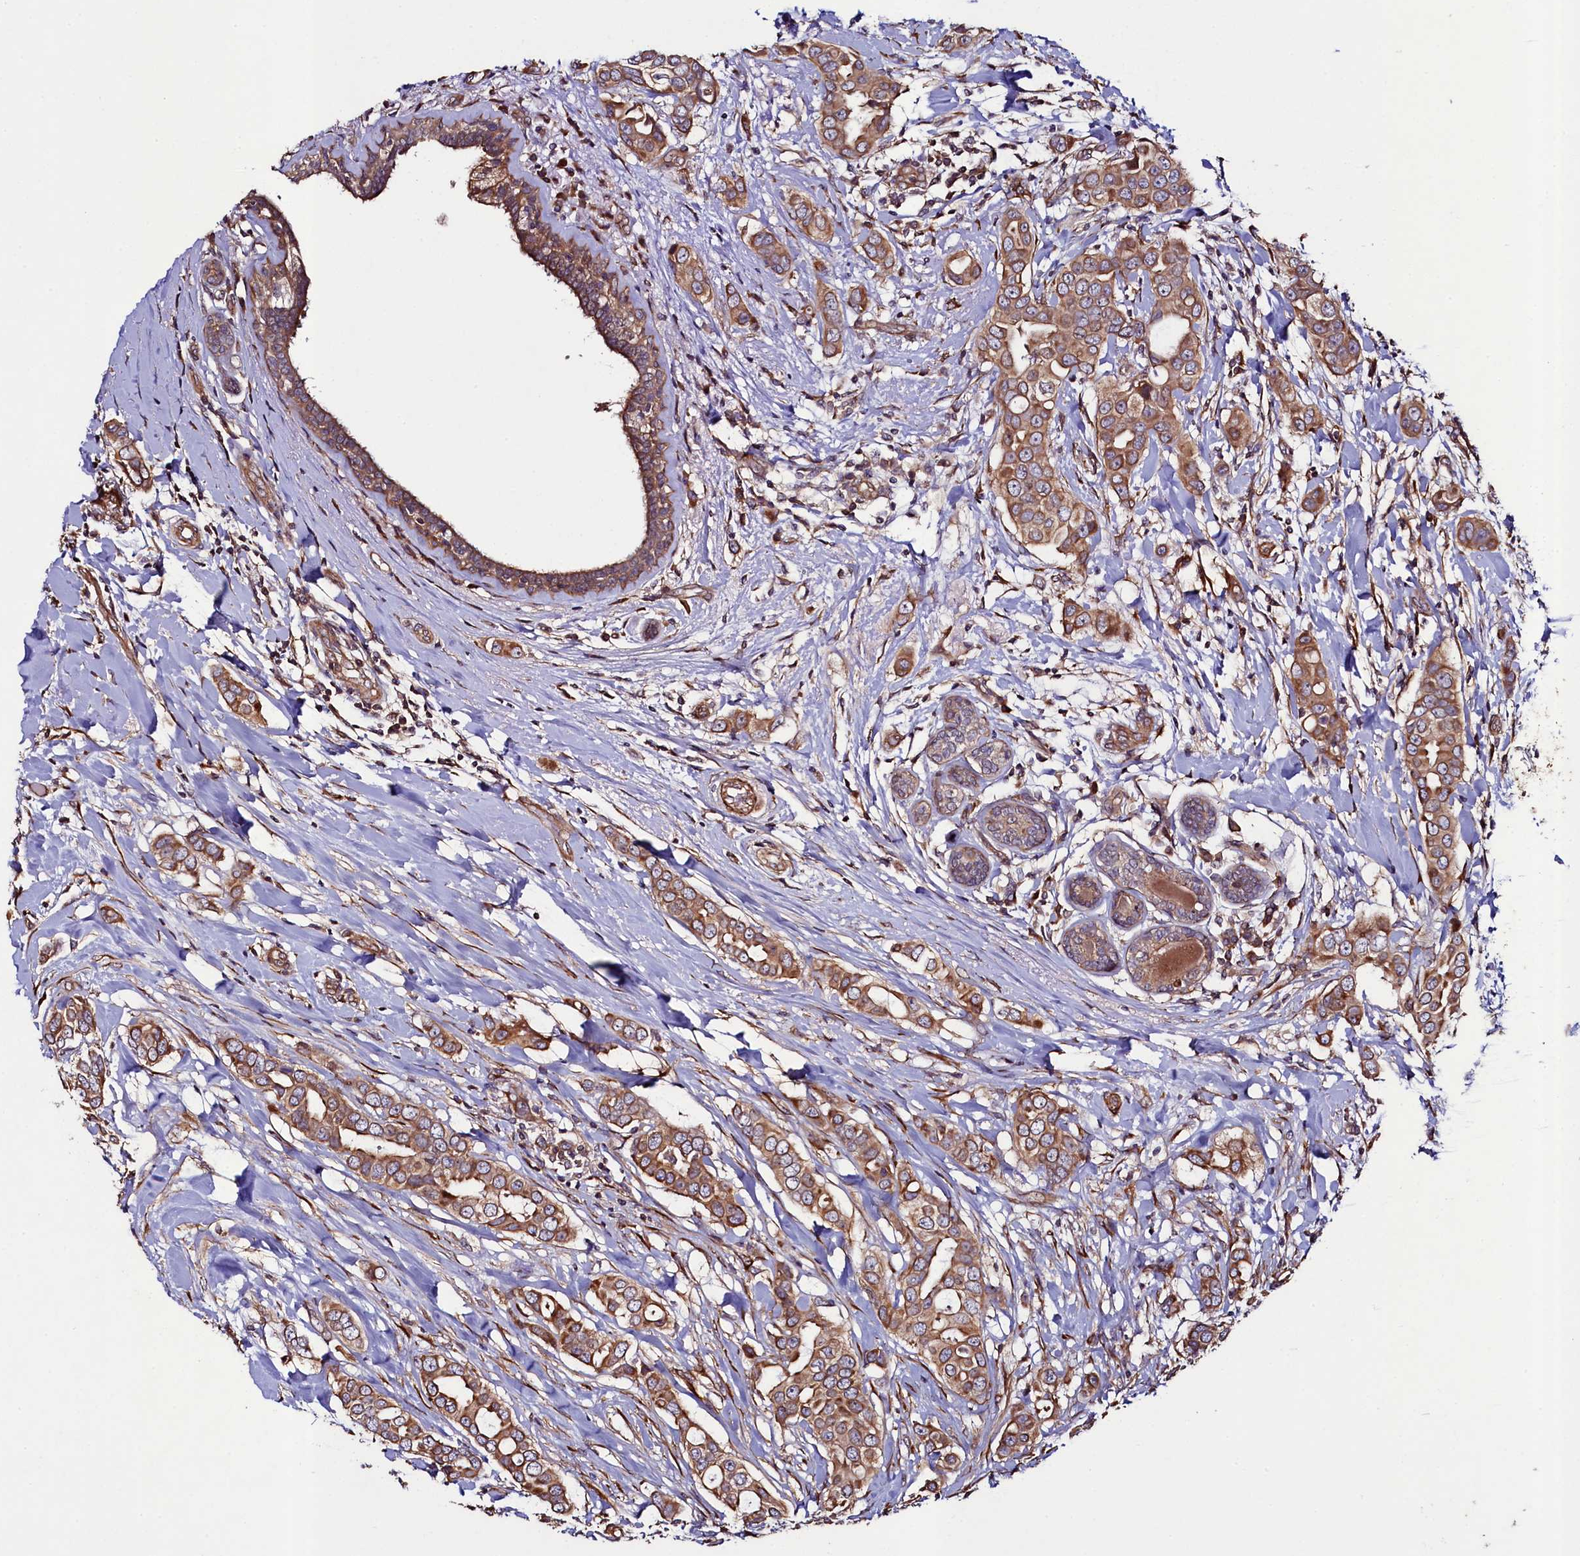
{"staining": {"intensity": "moderate", "quantity": ">75%", "location": "cytoplasmic/membranous"}, "tissue": "breast cancer", "cell_type": "Tumor cells", "image_type": "cancer", "snomed": [{"axis": "morphology", "description": "Lobular carcinoma"}, {"axis": "topography", "description": "Breast"}], "caption": "Human breast lobular carcinoma stained with a brown dye reveals moderate cytoplasmic/membranous positive positivity in about >75% of tumor cells.", "gene": "CCDC102A", "patient": {"sex": "female", "age": 51}}